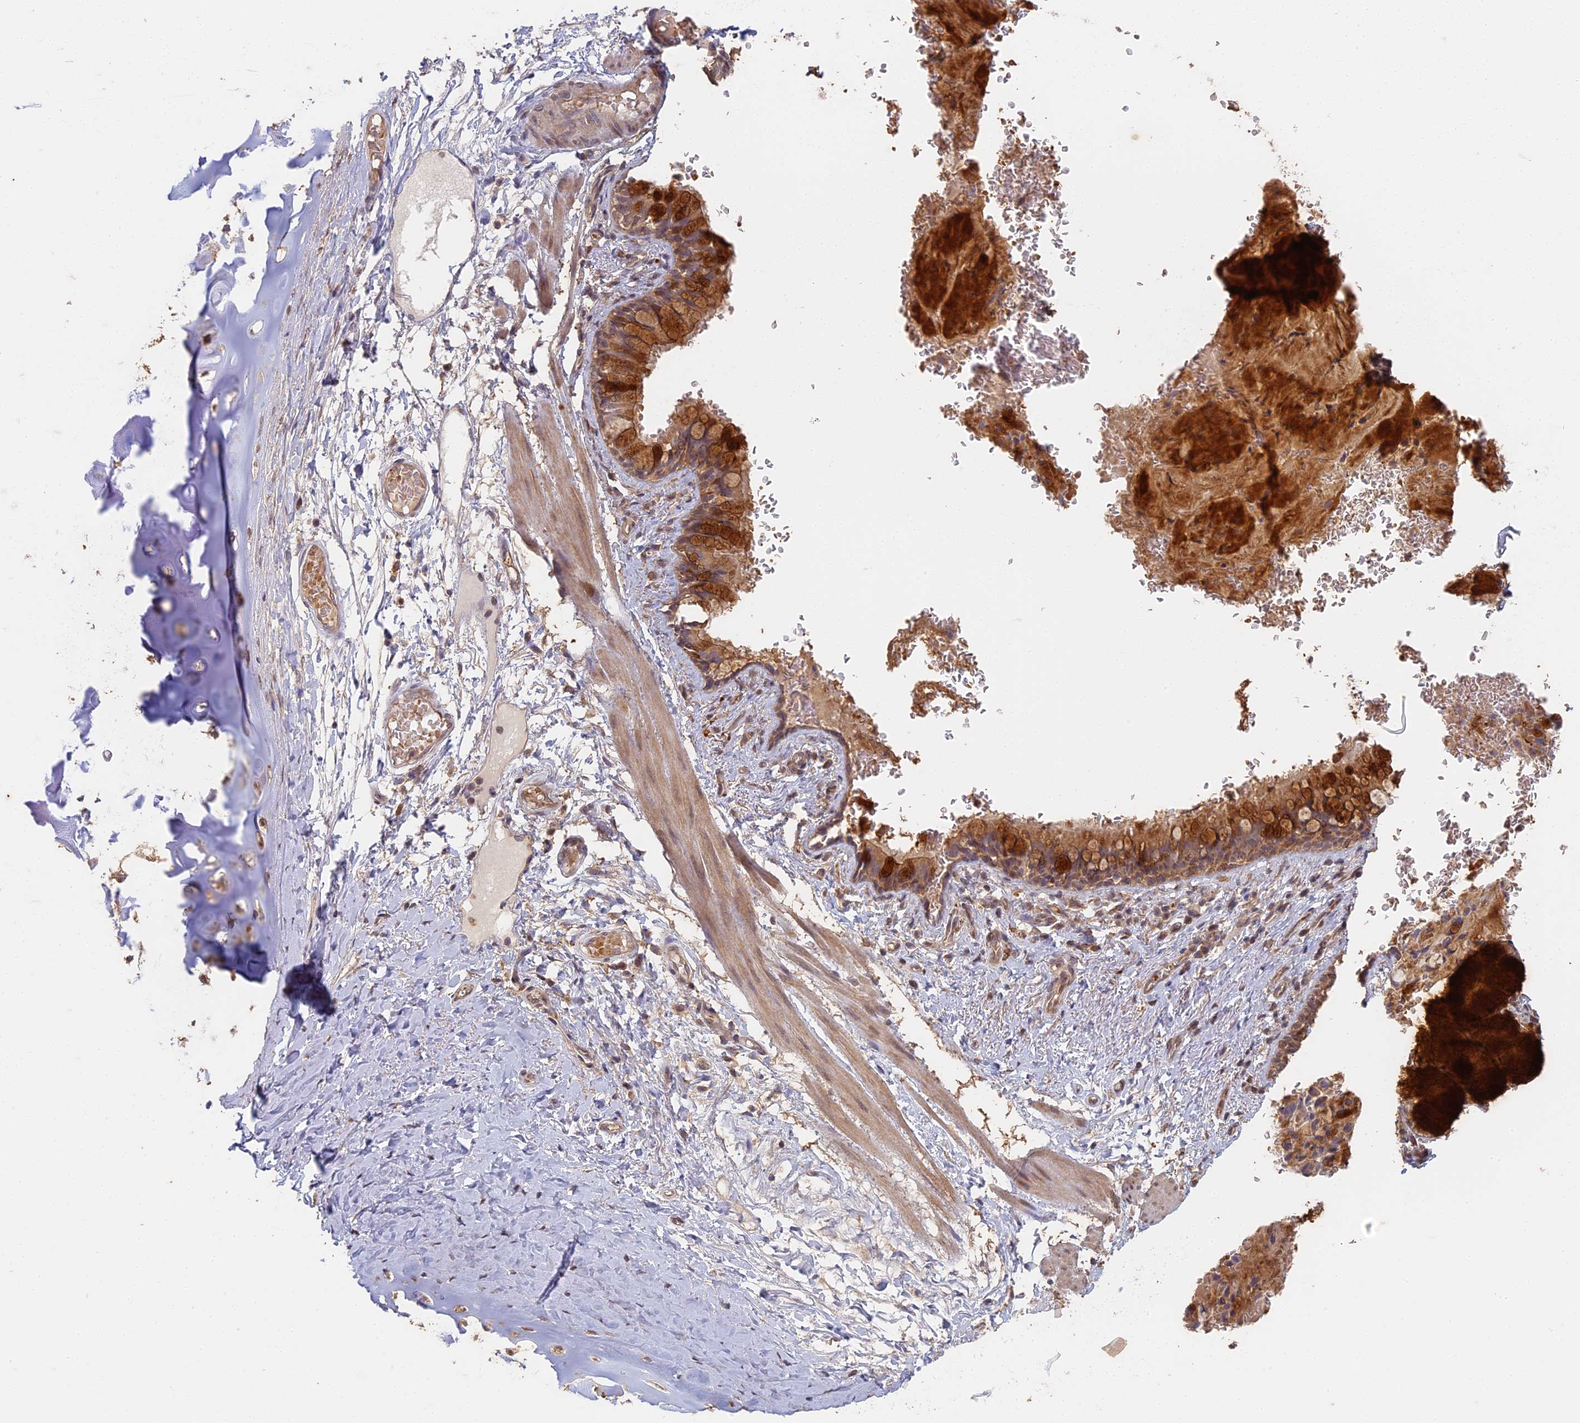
{"staining": {"intensity": "strong", "quantity": ">75%", "location": "cytoplasmic/membranous"}, "tissue": "bronchus", "cell_type": "Respiratory epithelial cells", "image_type": "normal", "snomed": [{"axis": "morphology", "description": "Normal tissue, NOS"}, {"axis": "topography", "description": "Cartilage tissue"}, {"axis": "topography", "description": "Bronchus"}], "caption": "Immunohistochemical staining of benign human bronchus exhibits high levels of strong cytoplasmic/membranous staining in approximately >75% of respiratory epithelial cells. (DAB (3,3'-diaminobenzidine) IHC, brown staining for protein, blue staining for nuclei).", "gene": "STX16", "patient": {"sex": "female", "age": 36}}